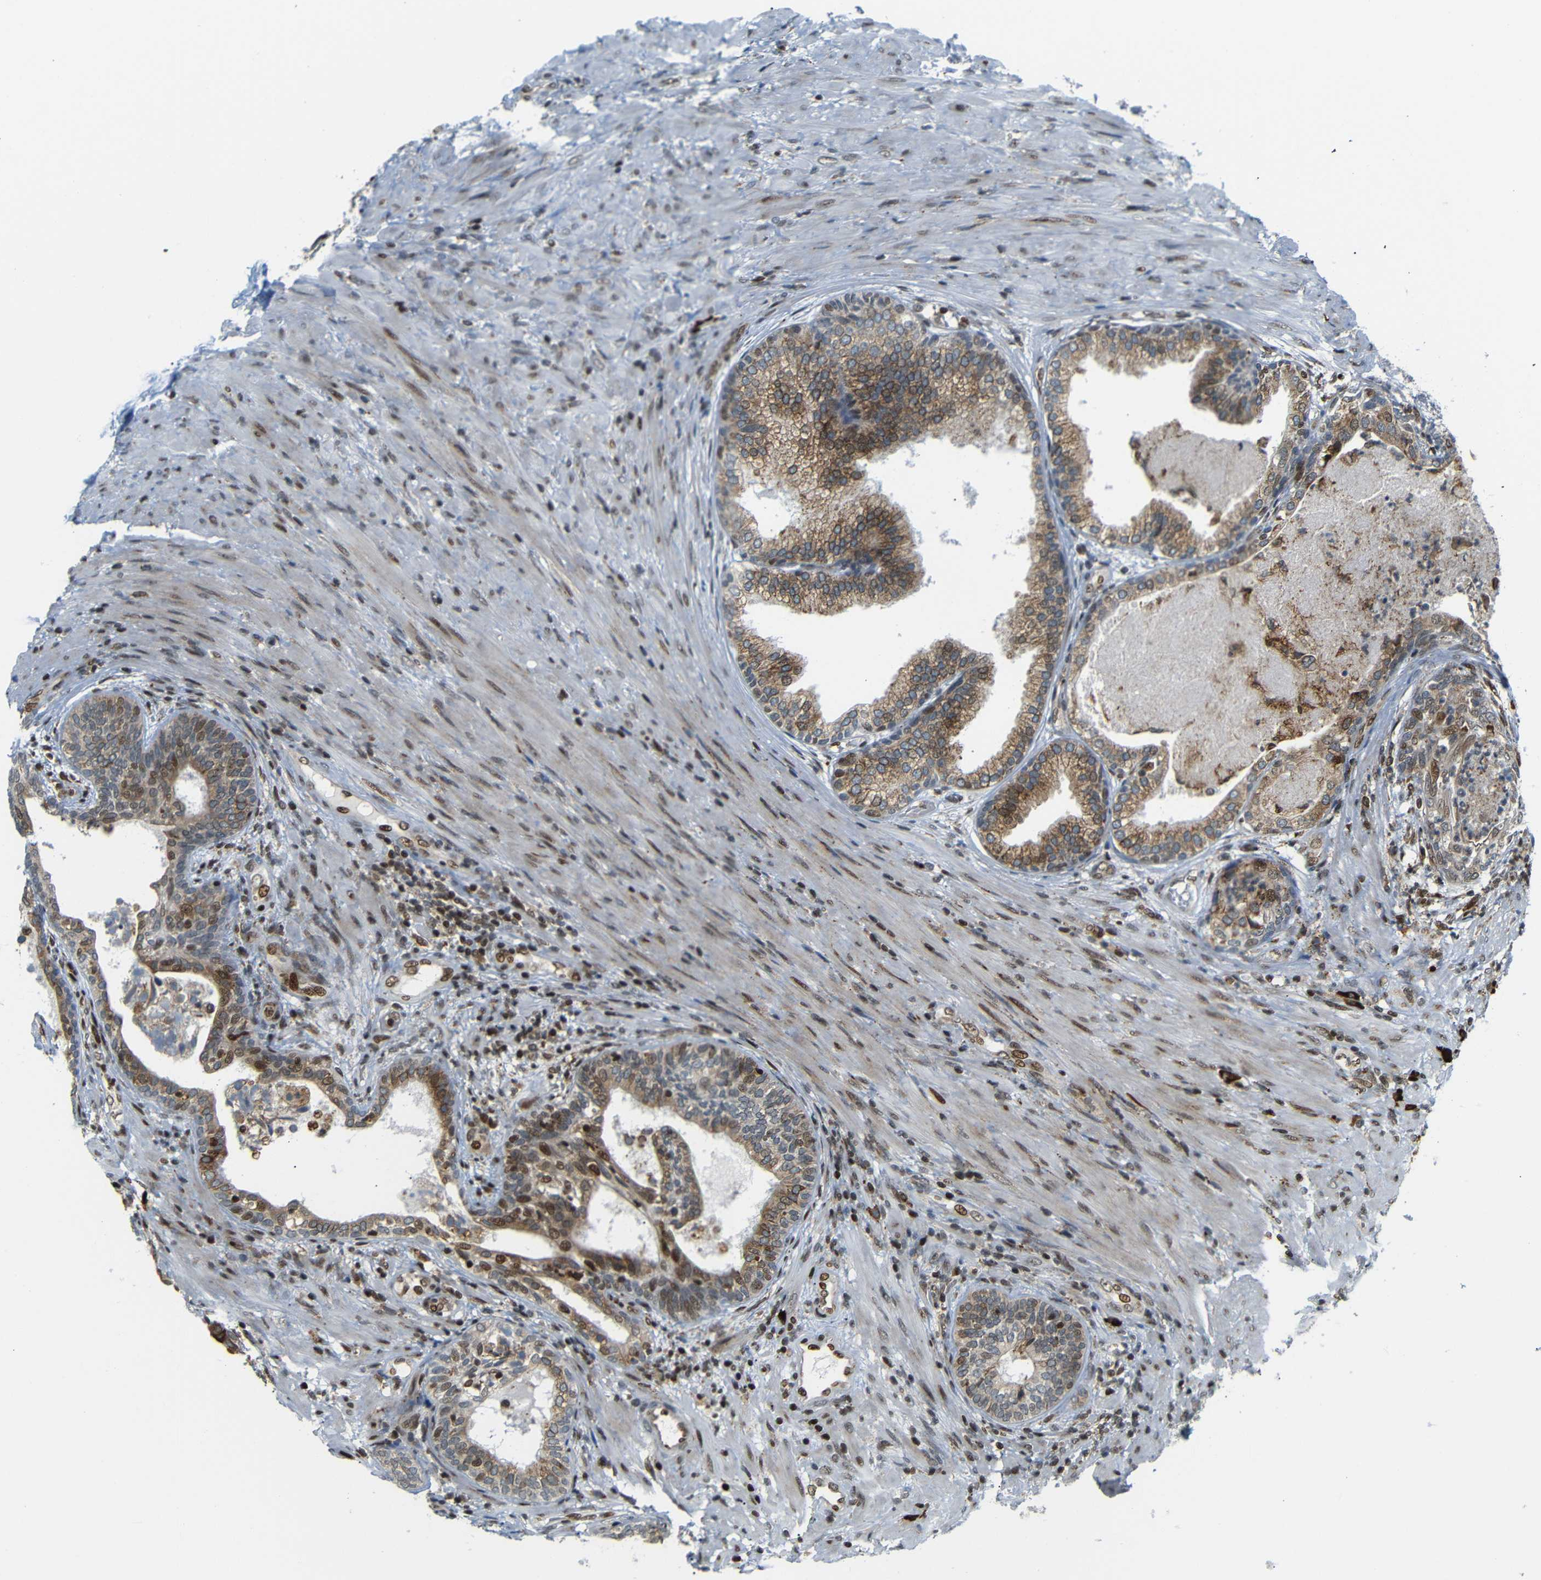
{"staining": {"intensity": "moderate", "quantity": ">75%", "location": "cytoplasmic/membranous,nuclear"}, "tissue": "prostate", "cell_type": "Glandular cells", "image_type": "normal", "snomed": [{"axis": "morphology", "description": "Normal tissue, NOS"}, {"axis": "topography", "description": "Prostate"}], "caption": "Brown immunohistochemical staining in normal human prostate shows moderate cytoplasmic/membranous,nuclear positivity in approximately >75% of glandular cells.", "gene": "SPCS2", "patient": {"sex": "male", "age": 76}}